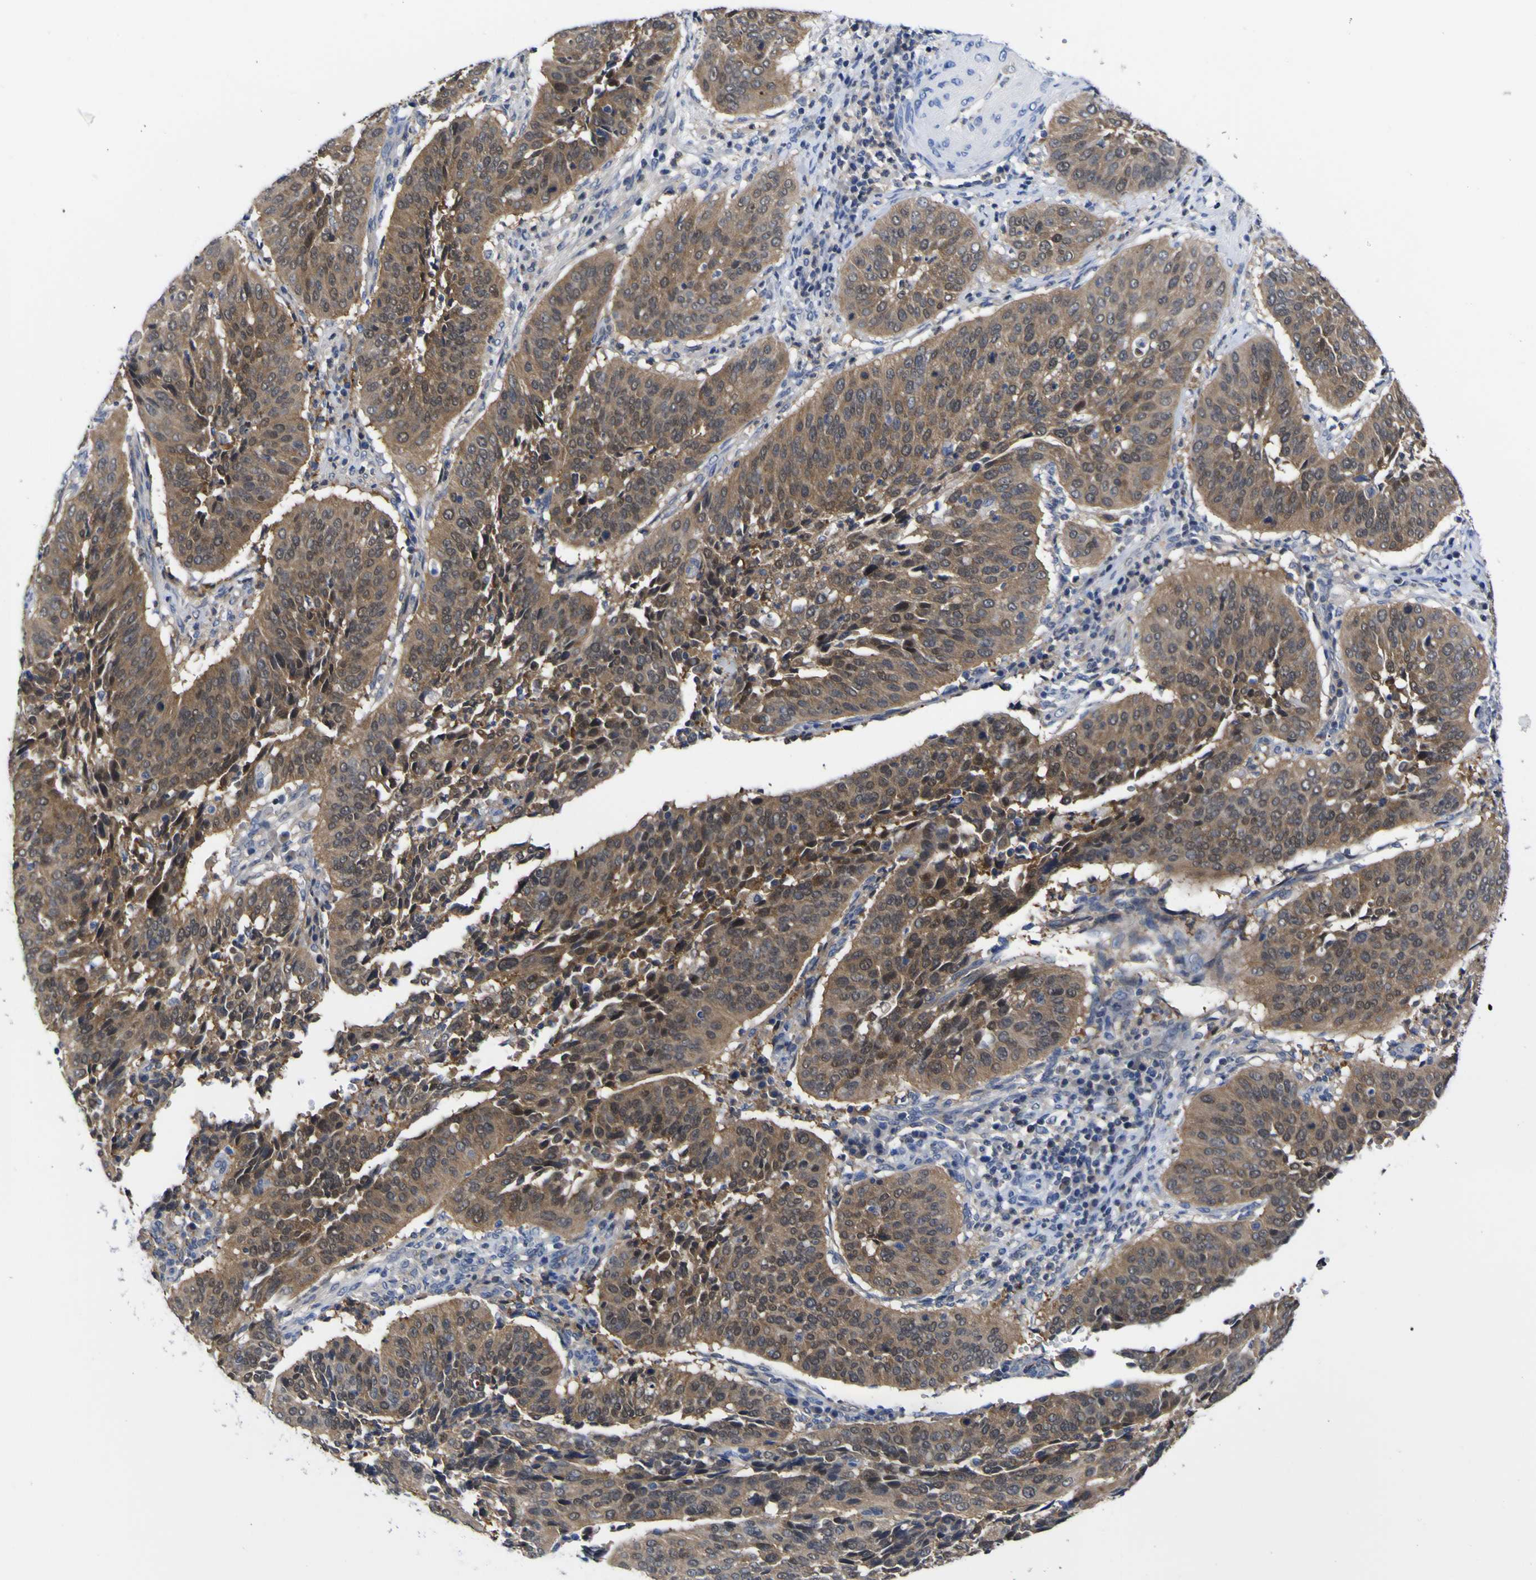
{"staining": {"intensity": "moderate", "quantity": ">75%", "location": "cytoplasmic/membranous"}, "tissue": "cervical cancer", "cell_type": "Tumor cells", "image_type": "cancer", "snomed": [{"axis": "morphology", "description": "Normal tissue, NOS"}, {"axis": "morphology", "description": "Squamous cell carcinoma, NOS"}, {"axis": "topography", "description": "Cervix"}], "caption": "Immunohistochemical staining of cervical cancer exhibits moderate cytoplasmic/membranous protein positivity in about >75% of tumor cells.", "gene": "CASP6", "patient": {"sex": "female", "age": 39}}